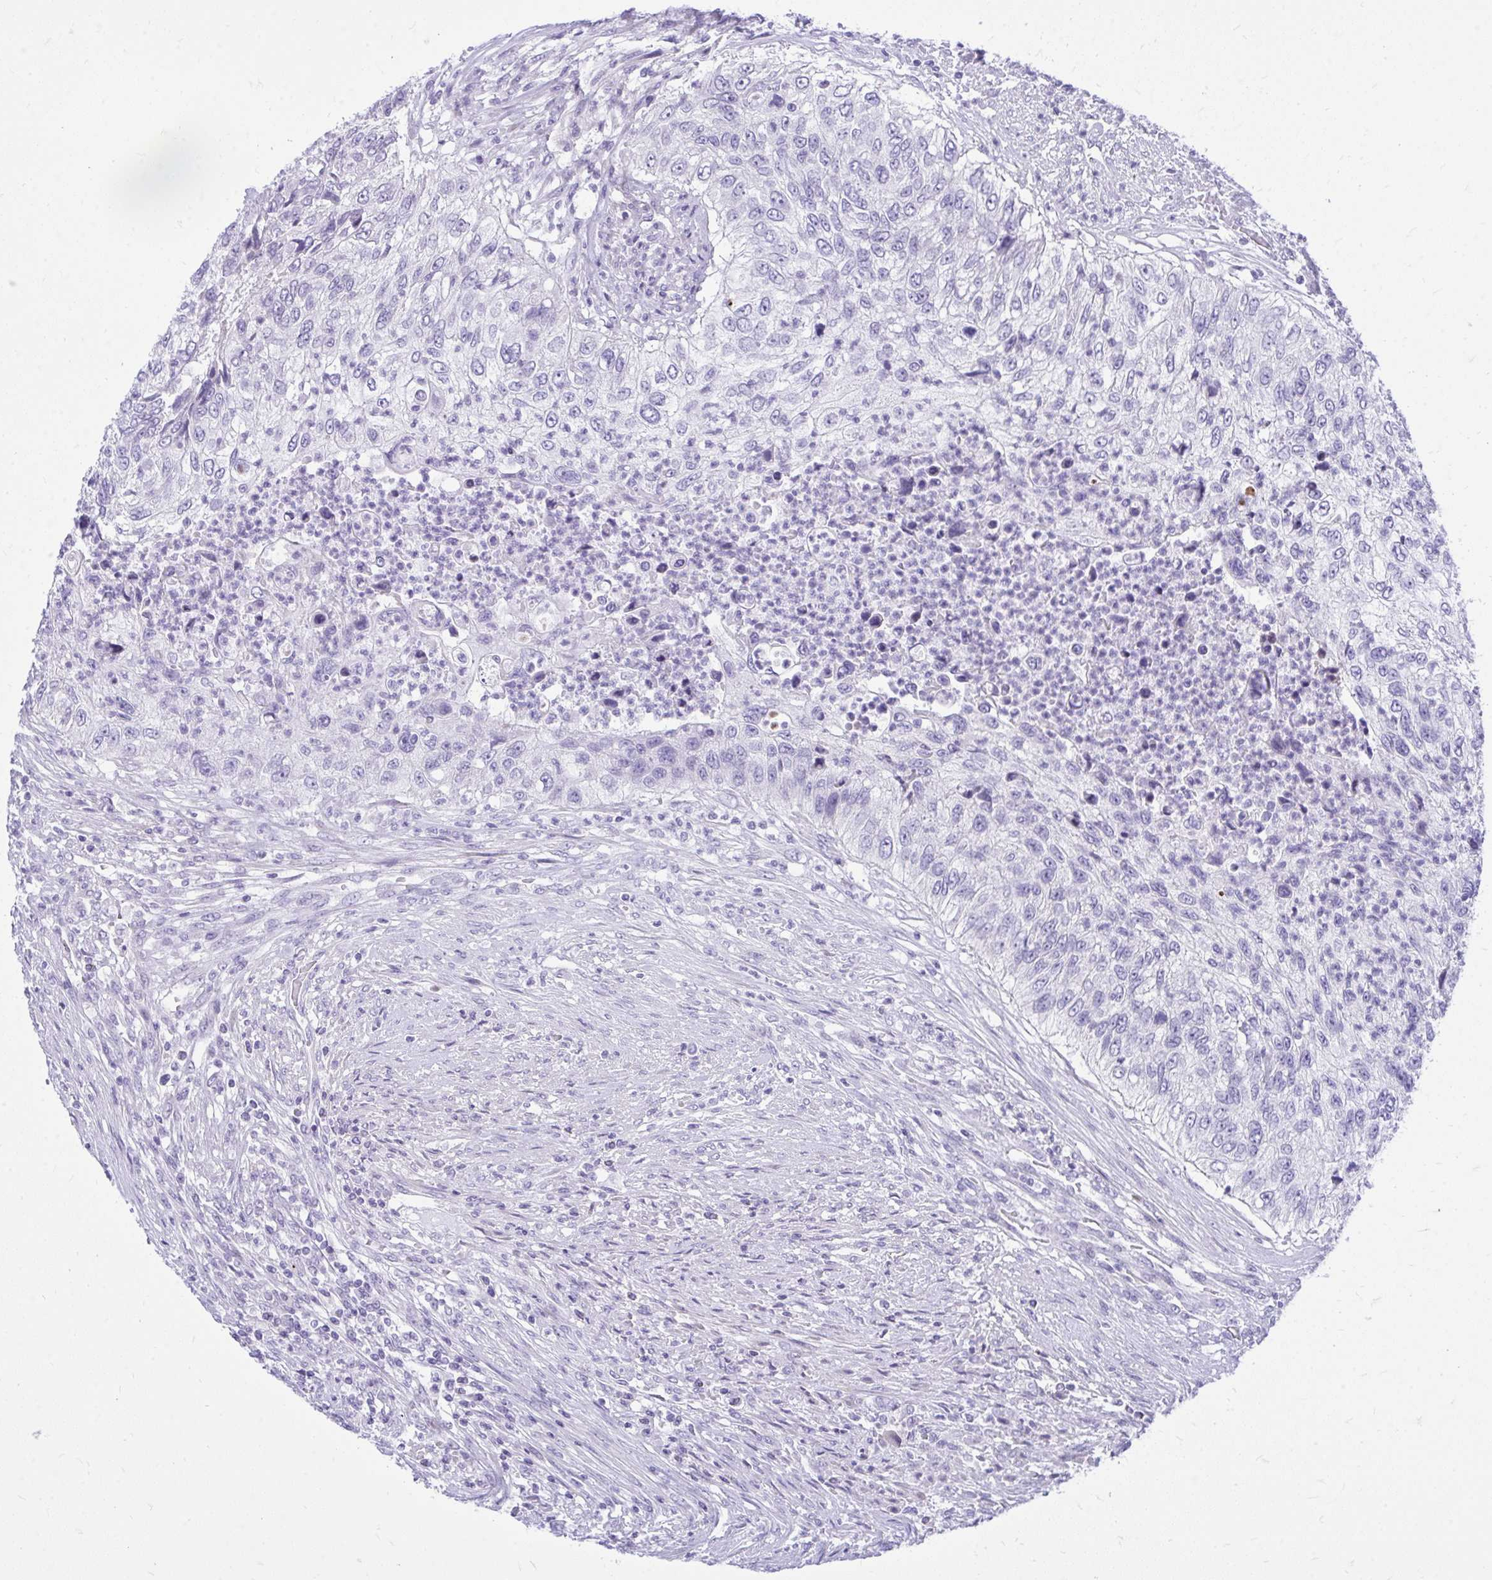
{"staining": {"intensity": "negative", "quantity": "none", "location": "none"}, "tissue": "urothelial cancer", "cell_type": "Tumor cells", "image_type": "cancer", "snomed": [{"axis": "morphology", "description": "Urothelial carcinoma, High grade"}, {"axis": "topography", "description": "Urinary bladder"}], "caption": "There is no significant positivity in tumor cells of high-grade urothelial carcinoma.", "gene": "GABRA1", "patient": {"sex": "female", "age": 60}}